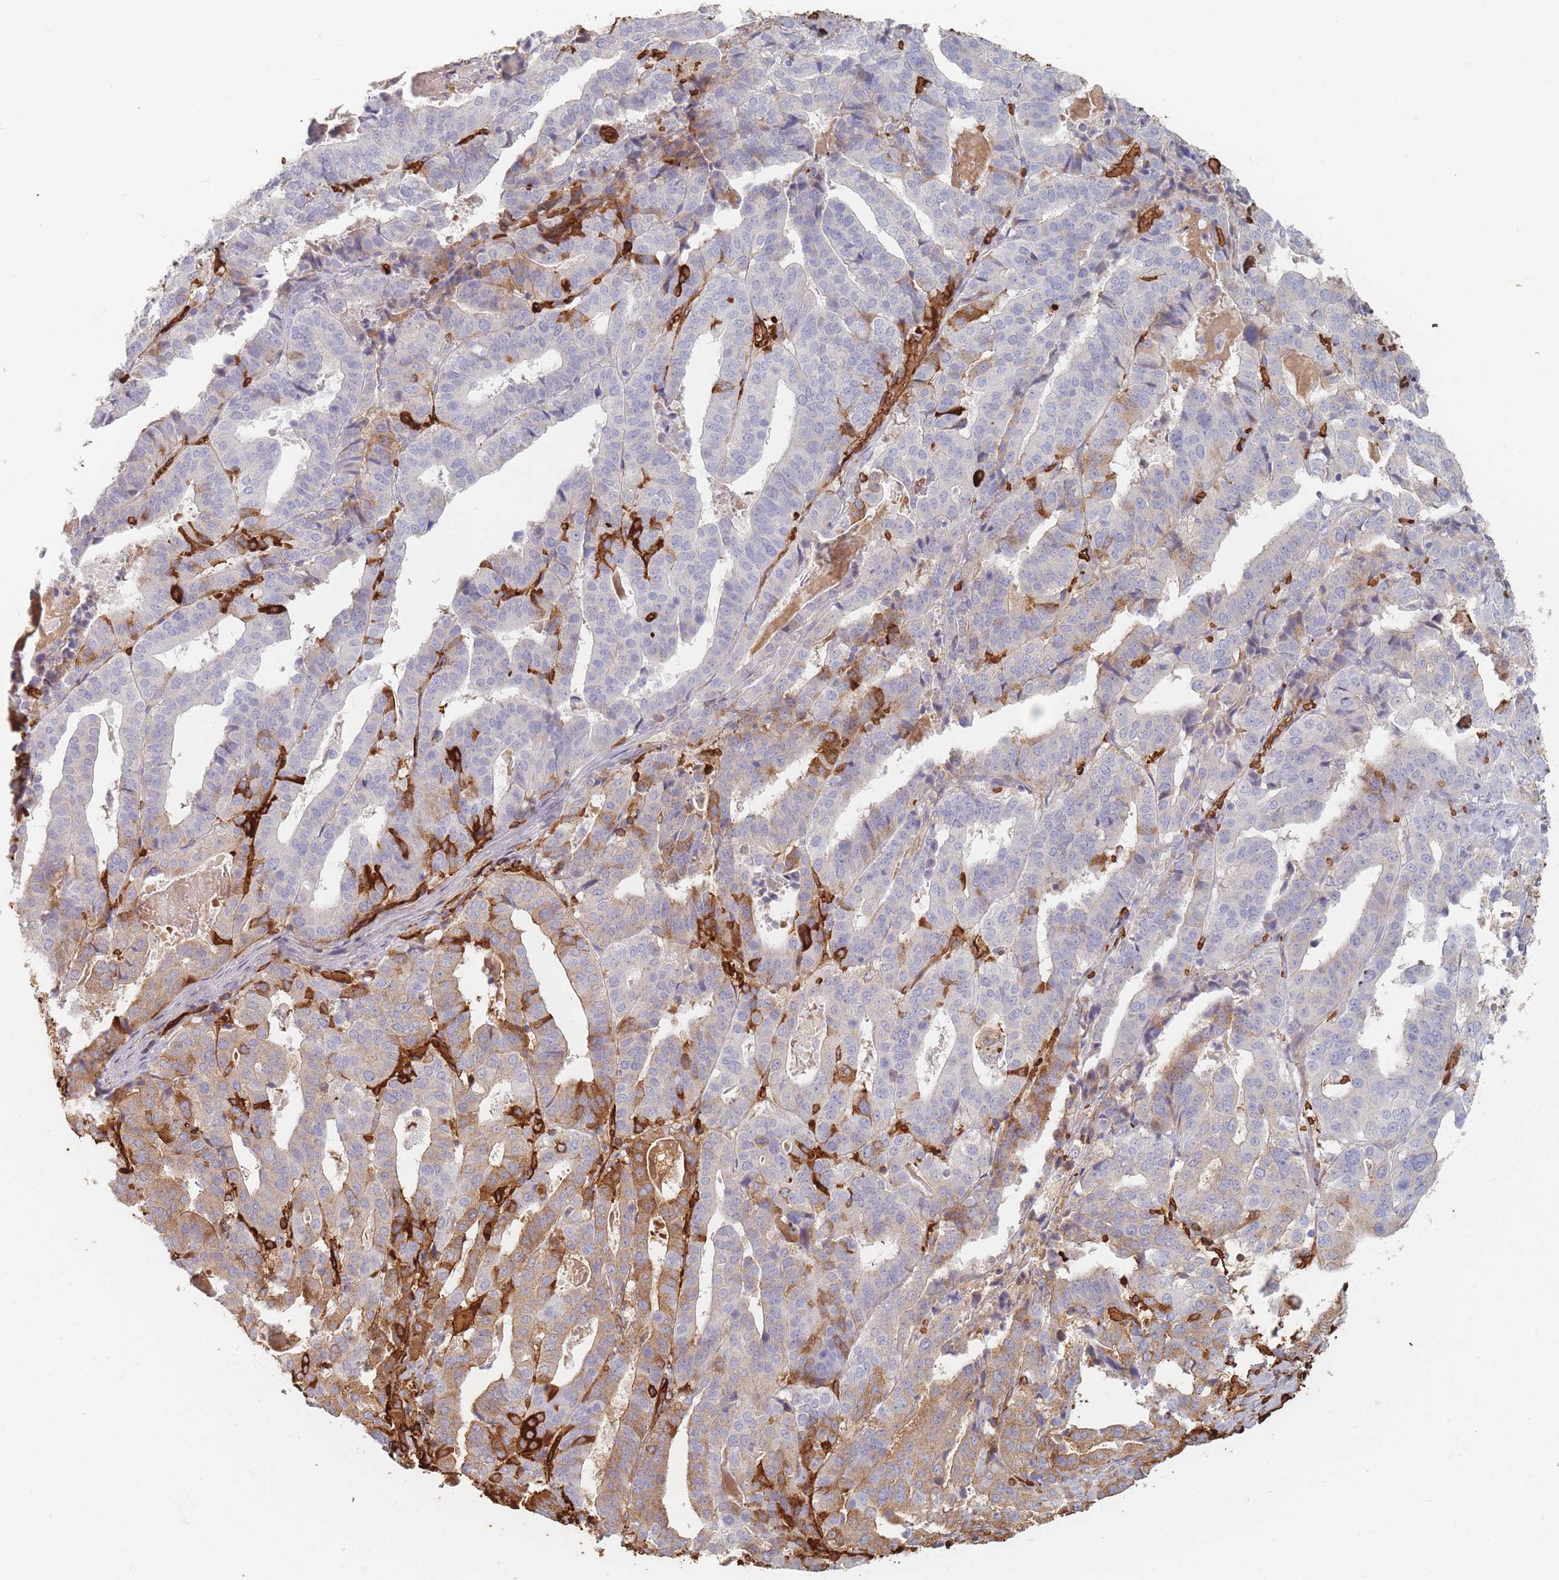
{"staining": {"intensity": "strong", "quantity": "<25%", "location": "cytoplasmic/membranous"}, "tissue": "stomach cancer", "cell_type": "Tumor cells", "image_type": "cancer", "snomed": [{"axis": "morphology", "description": "Adenocarcinoma, NOS"}, {"axis": "topography", "description": "Stomach"}], "caption": "Strong cytoplasmic/membranous positivity is present in about <25% of tumor cells in stomach adenocarcinoma.", "gene": "SLC2A6", "patient": {"sex": "male", "age": 48}}